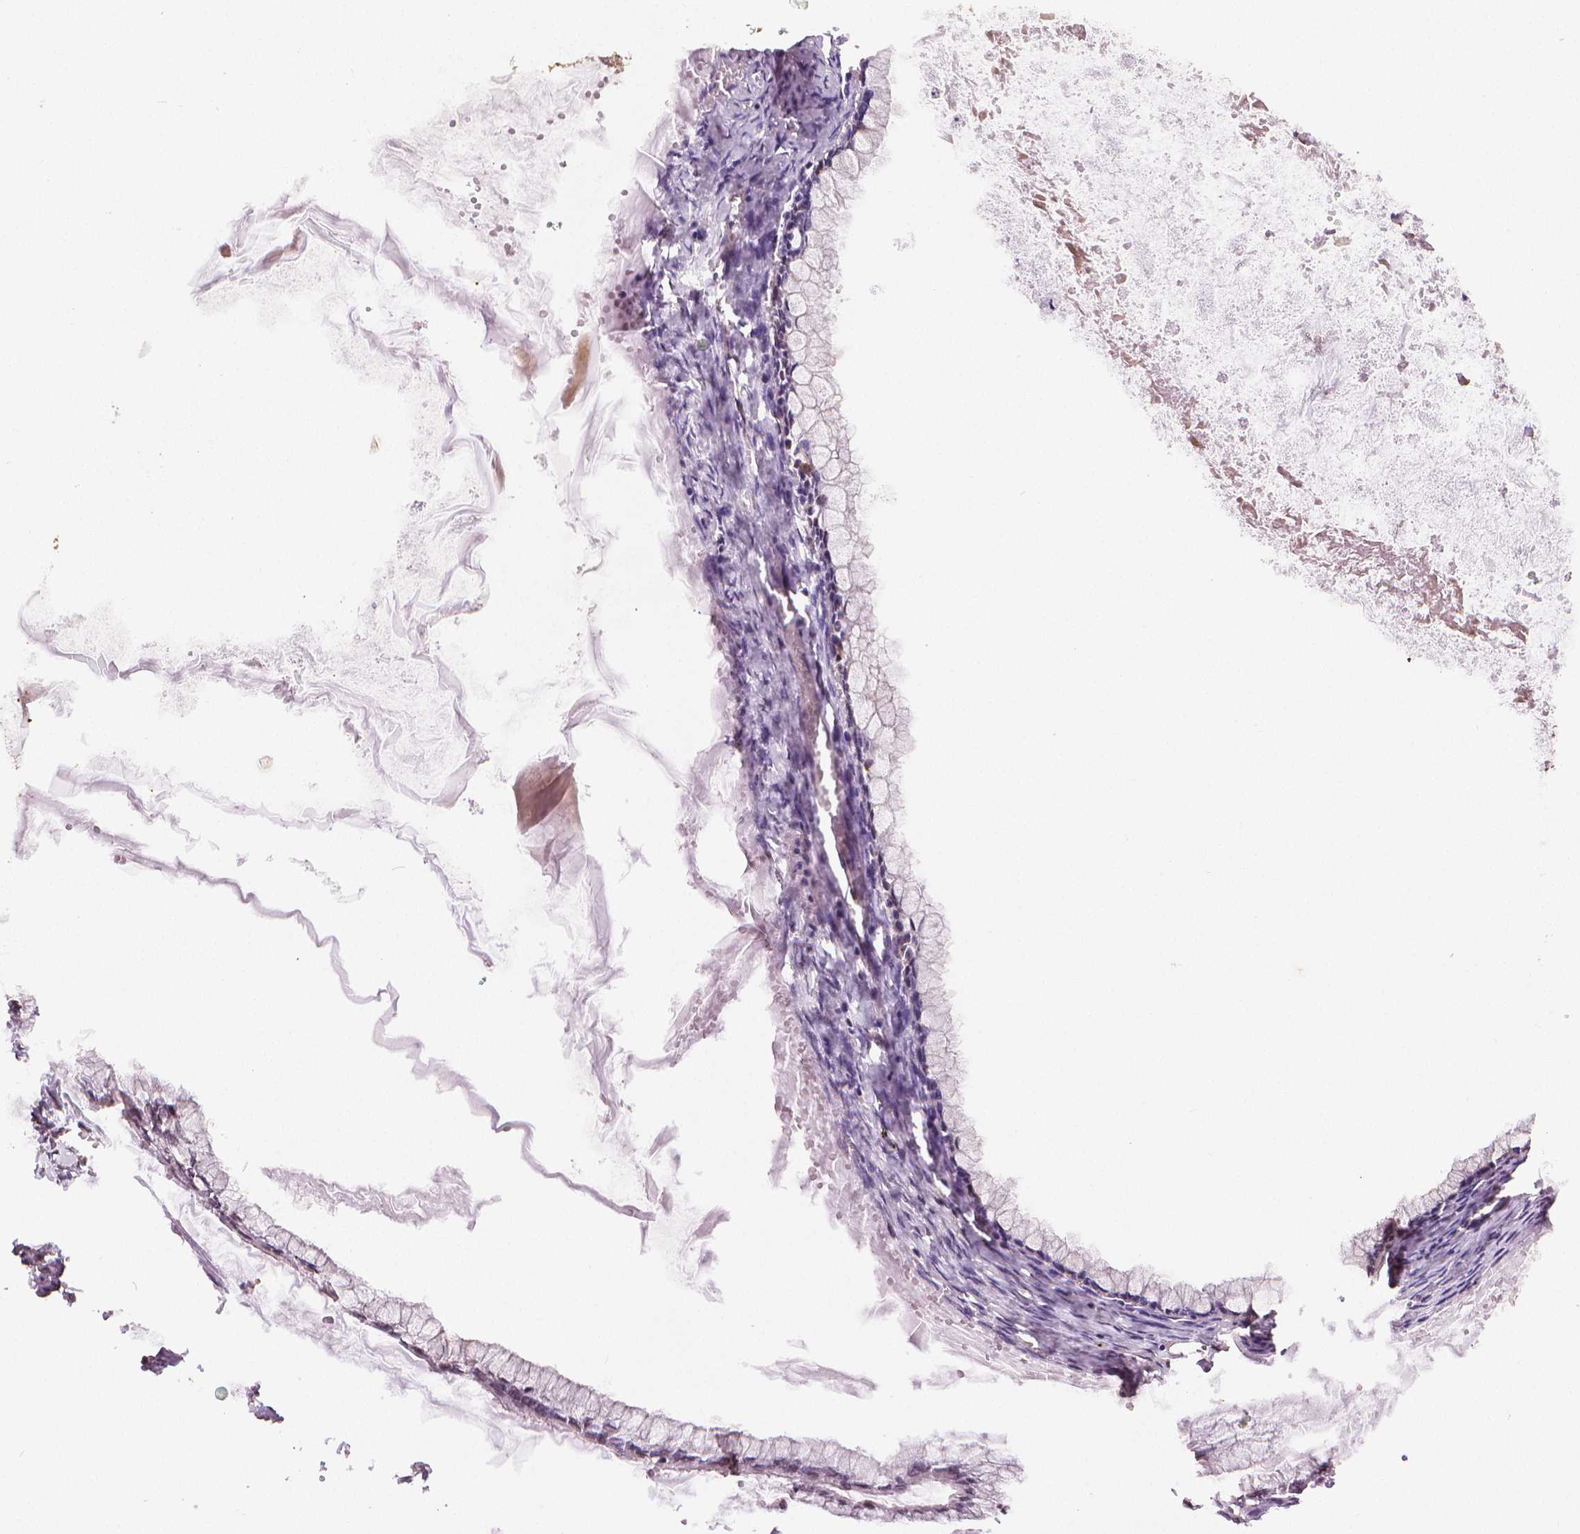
{"staining": {"intensity": "moderate", "quantity": "<25%", "location": "nuclear"}, "tissue": "ovarian cancer", "cell_type": "Tumor cells", "image_type": "cancer", "snomed": [{"axis": "morphology", "description": "Cystadenocarcinoma, mucinous, NOS"}, {"axis": "topography", "description": "Ovary"}], "caption": "The micrograph displays a brown stain indicating the presence of a protein in the nuclear of tumor cells in ovarian cancer (mucinous cystadenocarcinoma). (IHC, brightfield microscopy, high magnification).", "gene": "STAT3", "patient": {"sex": "female", "age": 67}}